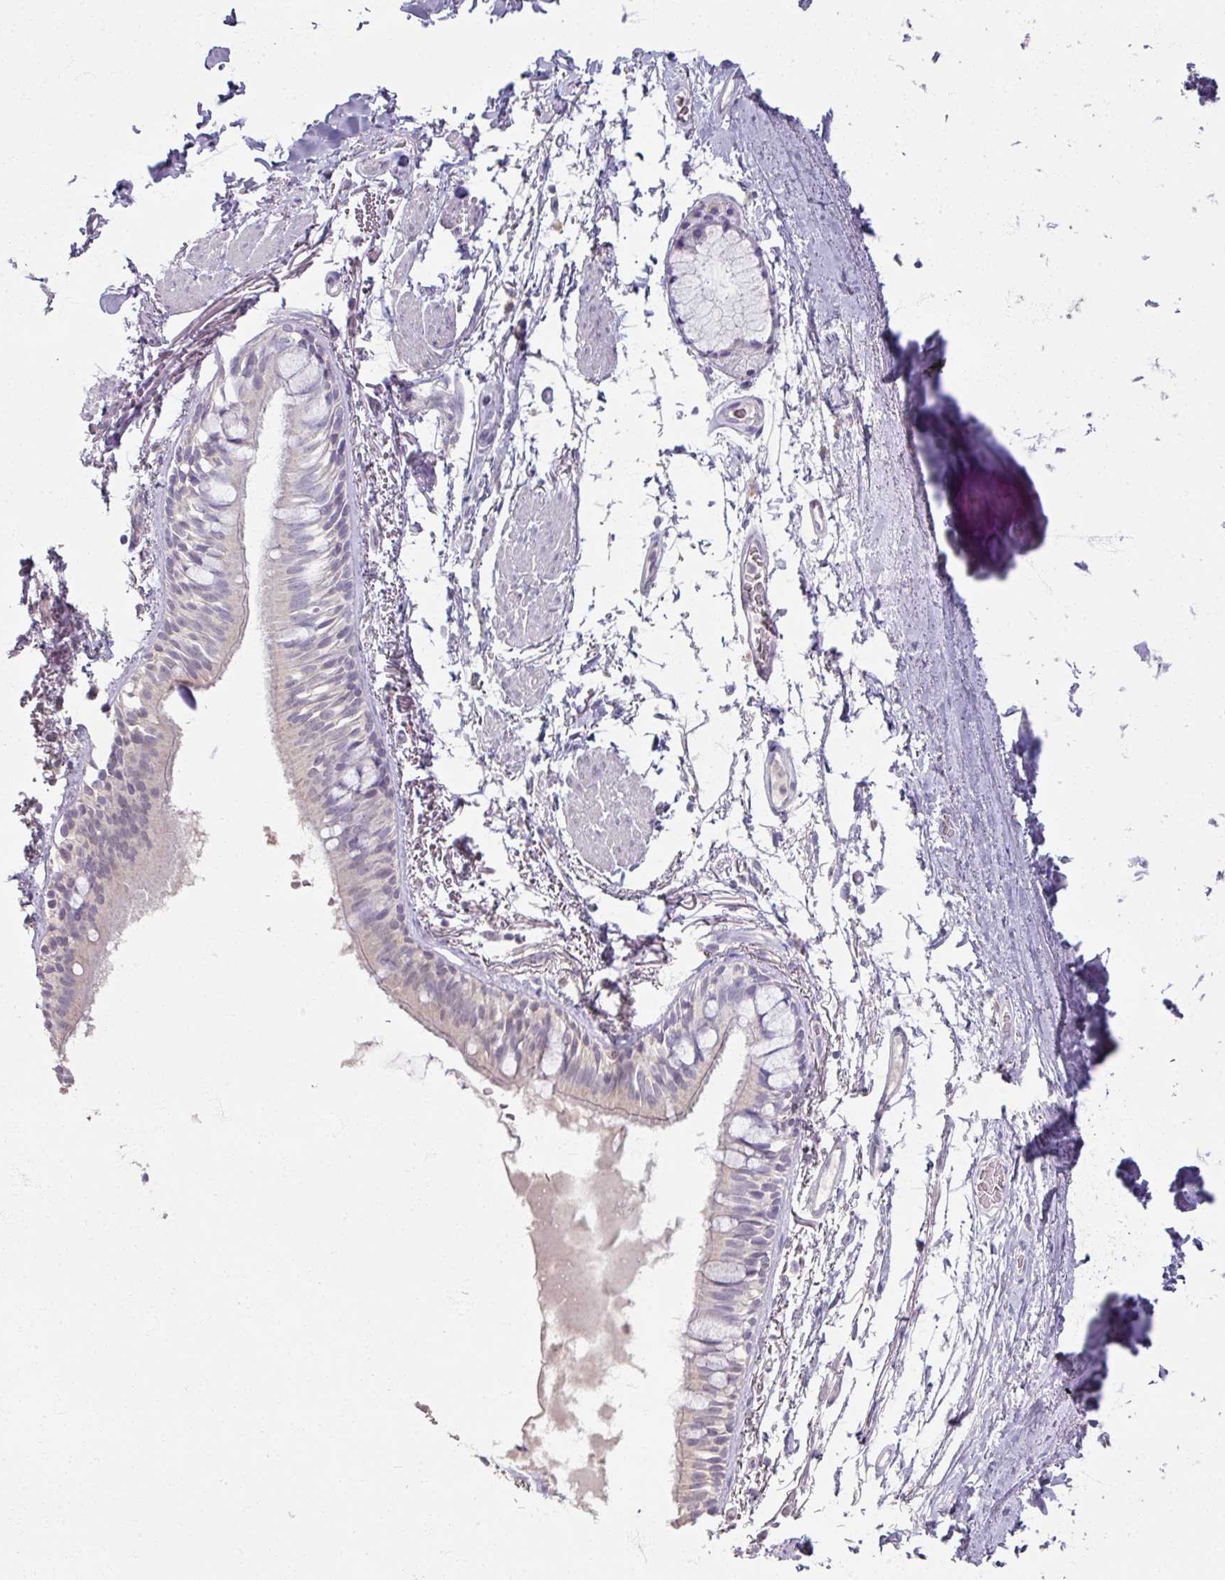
{"staining": {"intensity": "weak", "quantity": "<25%", "location": "cytoplasmic/membranous"}, "tissue": "bronchus", "cell_type": "Respiratory epithelial cells", "image_type": "normal", "snomed": [{"axis": "morphology", "description": "Normal tissue, NOS"}, {"axis": "topography", "description": "Bronchus"}], "caption": "Respiratory epithelial cells show no significant protein expression in normal bronchus. (DAB (3,3'-diaminobenzidine) immunohistochemistry visualized using brightfield microscopy, high magnification).", "gene": "SOX11", "patient": {"sex": "male", "age": 70}}